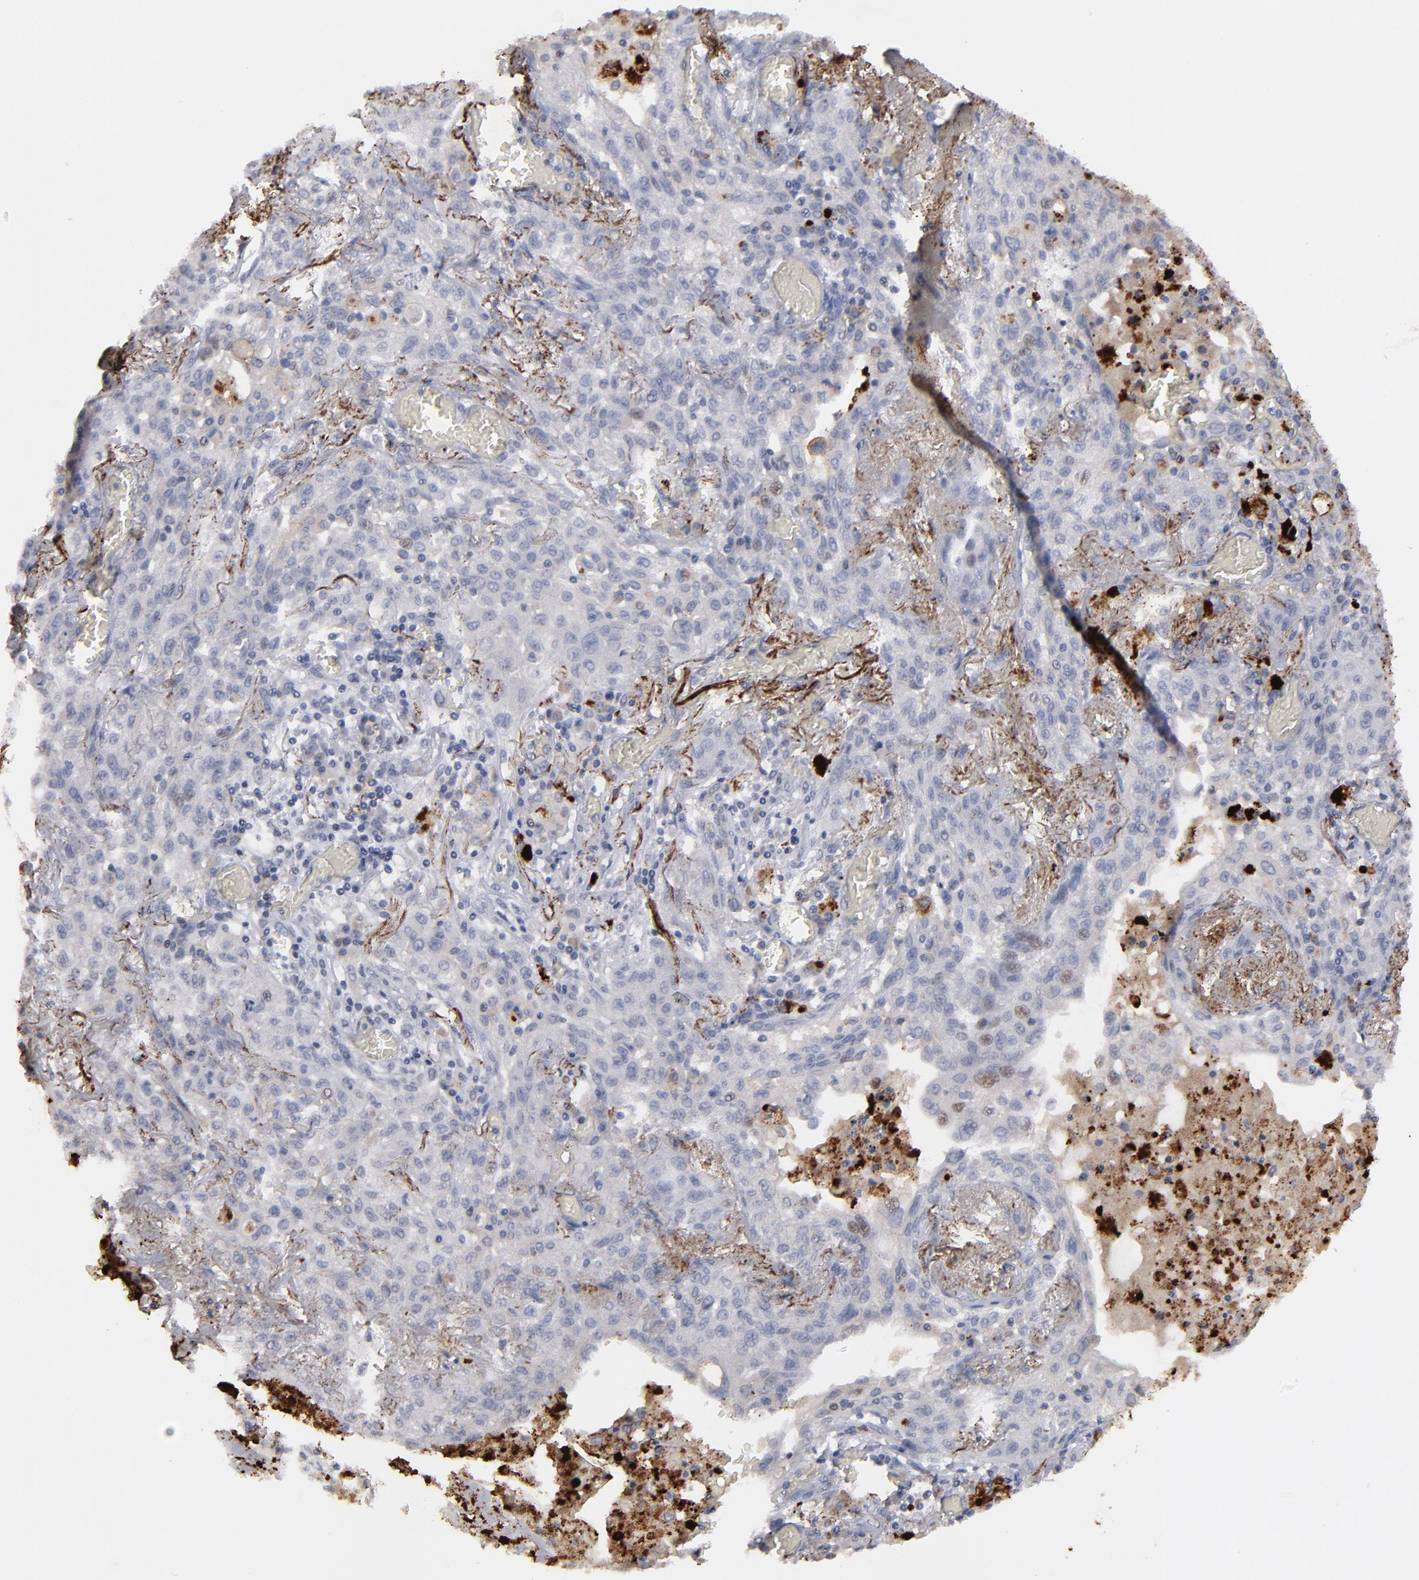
{"staining": {"intensity": "weak", "quantity": "<25%", "location": "cytoplasmic/membranous"}, "tissue": "lung cancer", "cell_type": "Tumor cells", "image_type": "cancer", "snomed": [{"axis": "morphology", "description": "Squamous cell carcinoma, NOS"}, {"axis": "topography", "description": "Lung"}], "caption": "Tumor cells are negative for protein expression in human lung cancer (squamous cell carcinoma).", "gene": "GPM6B", "patient": {"sex": "female", "age": 47}}